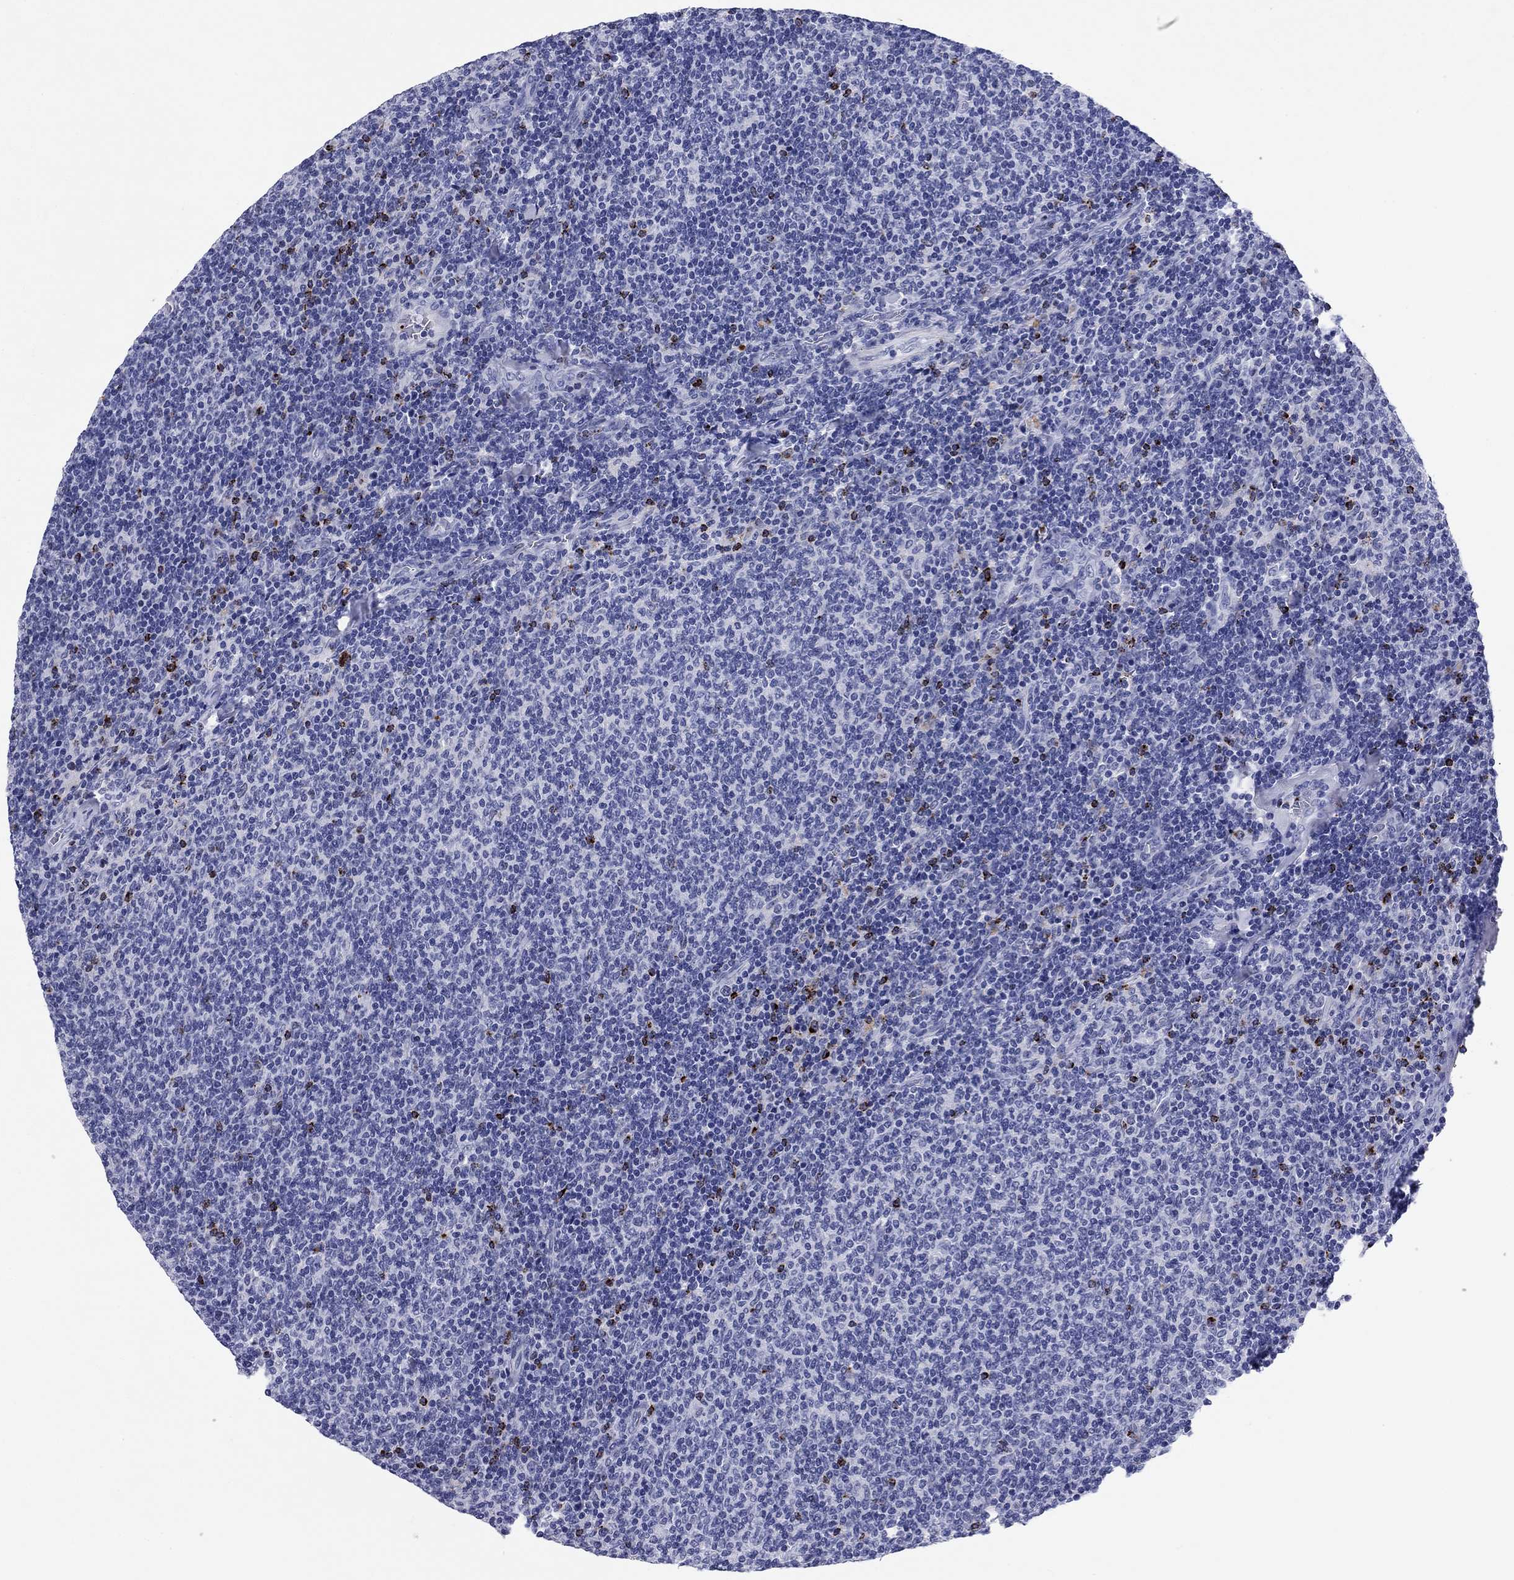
{"staining": {"intensity": "negative", "quantity": "none", "location": "none"}, "tissue": "lymphoma", "cell_type": "Tumor cells", "image_type": "cancer", "snomed": [{"axis": "morphology", "description": "Malignant lymphoma, non-Hodgkin's type, Low grade"}, {"axis": "topography", "description": "Lymph node"}], "caption": "An image of lymphoma stained for a protein shows no brown staining in tumor cells.", "gene": "GZMK", "patient": {"sex": "male", "age": 52}}